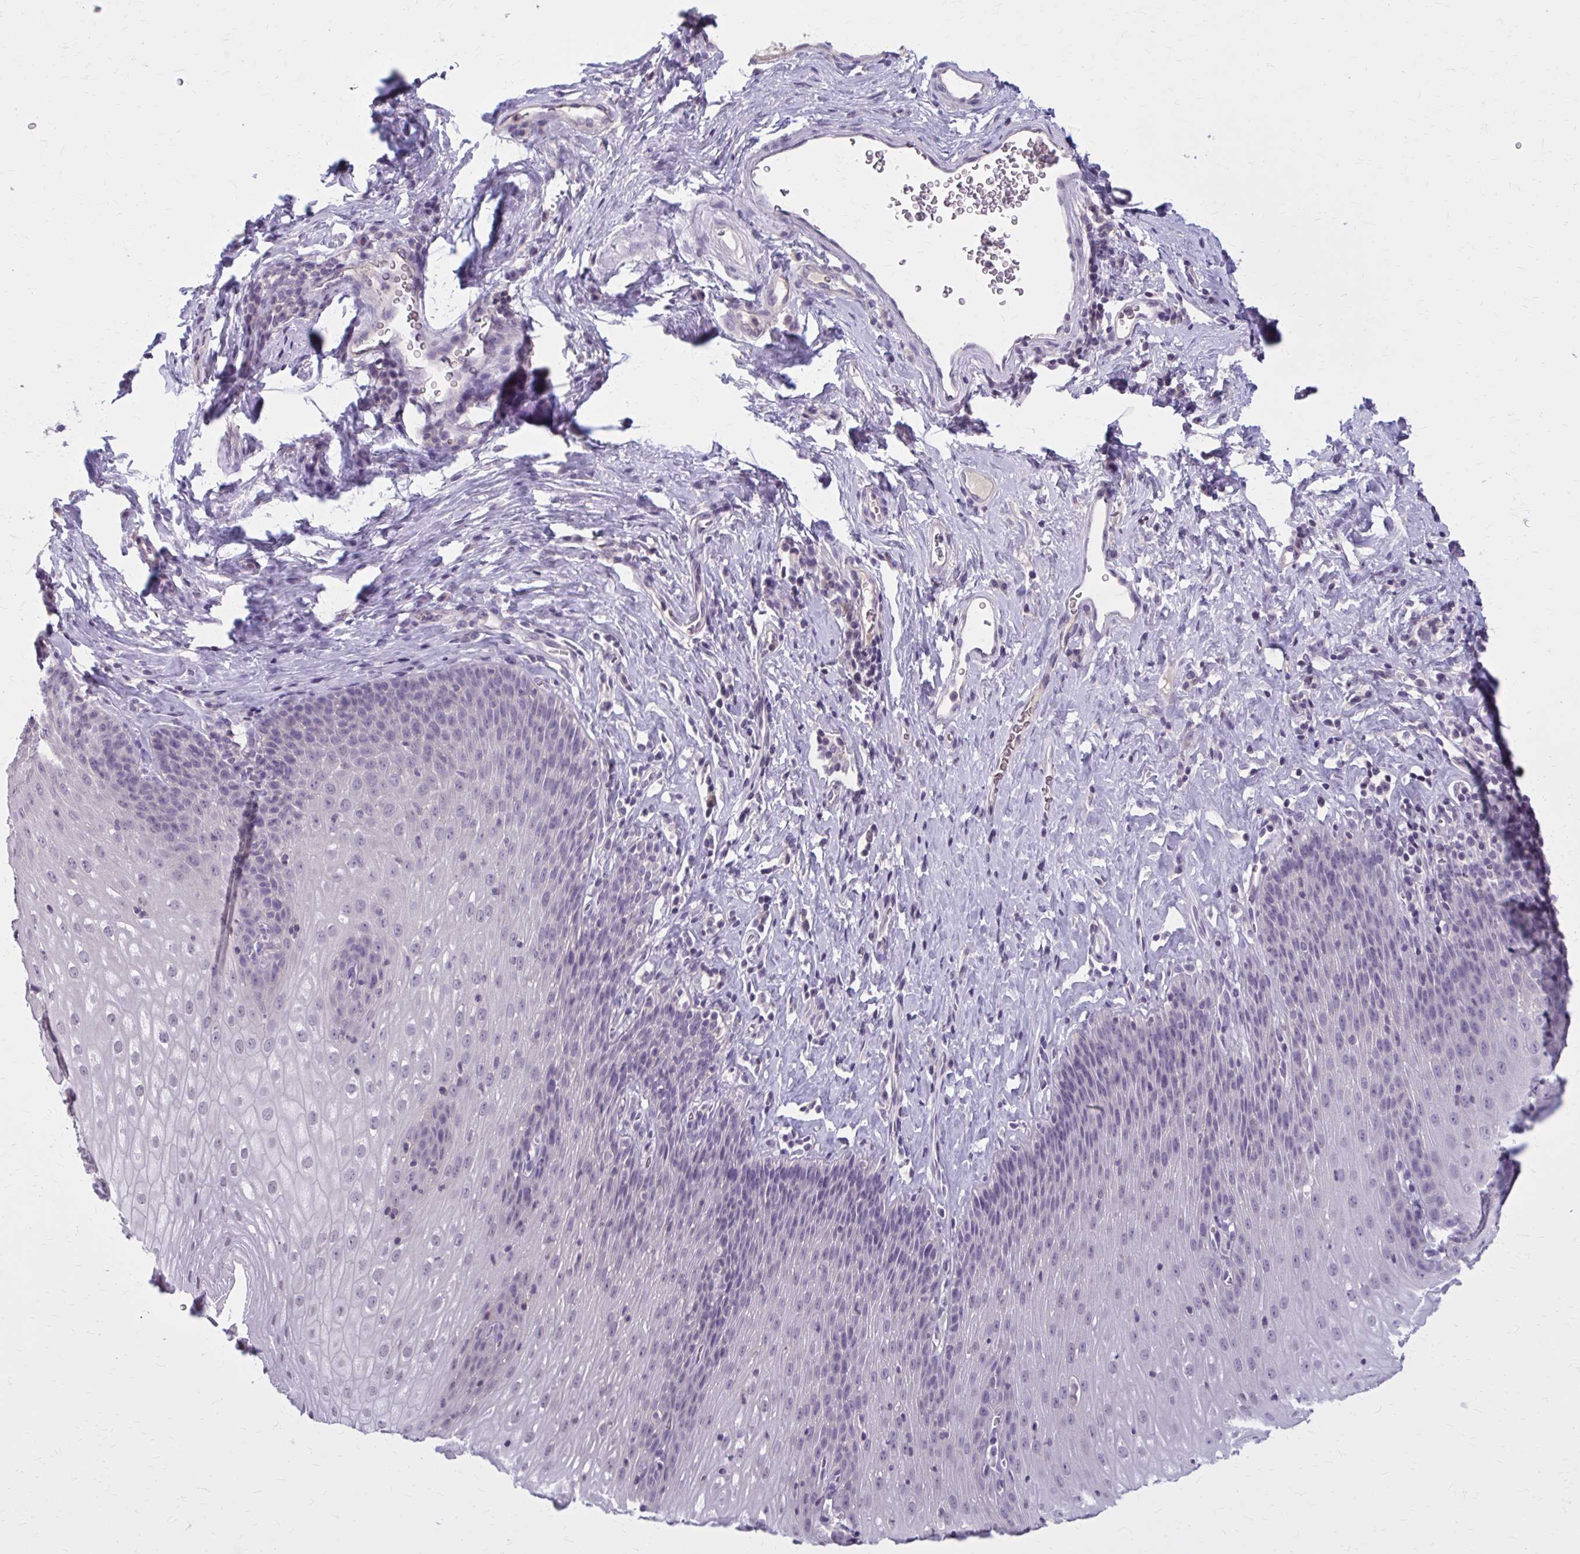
{"staining": {"intensity": "negative", "quantity": "none", "location": "none"}, "tissue": "esophagus", "cell_type": "Squamous epithelial cells", "image_type": "normal", "snomed": [{"axis": "morphology", "description": "Normal tissue, NOS"}, {"axis": "topography", "description": "Esophagus"}], "caption": "This histopathology image is of unremarkable esophagus stained with immunohistochemistry (IHC) to label a protein in brown with the nuclei are counter-stained blue. There is no expression in squamous epithelial cells.", "gene": "OR4A47", "patient": {"sex": "female", "age": 61}}